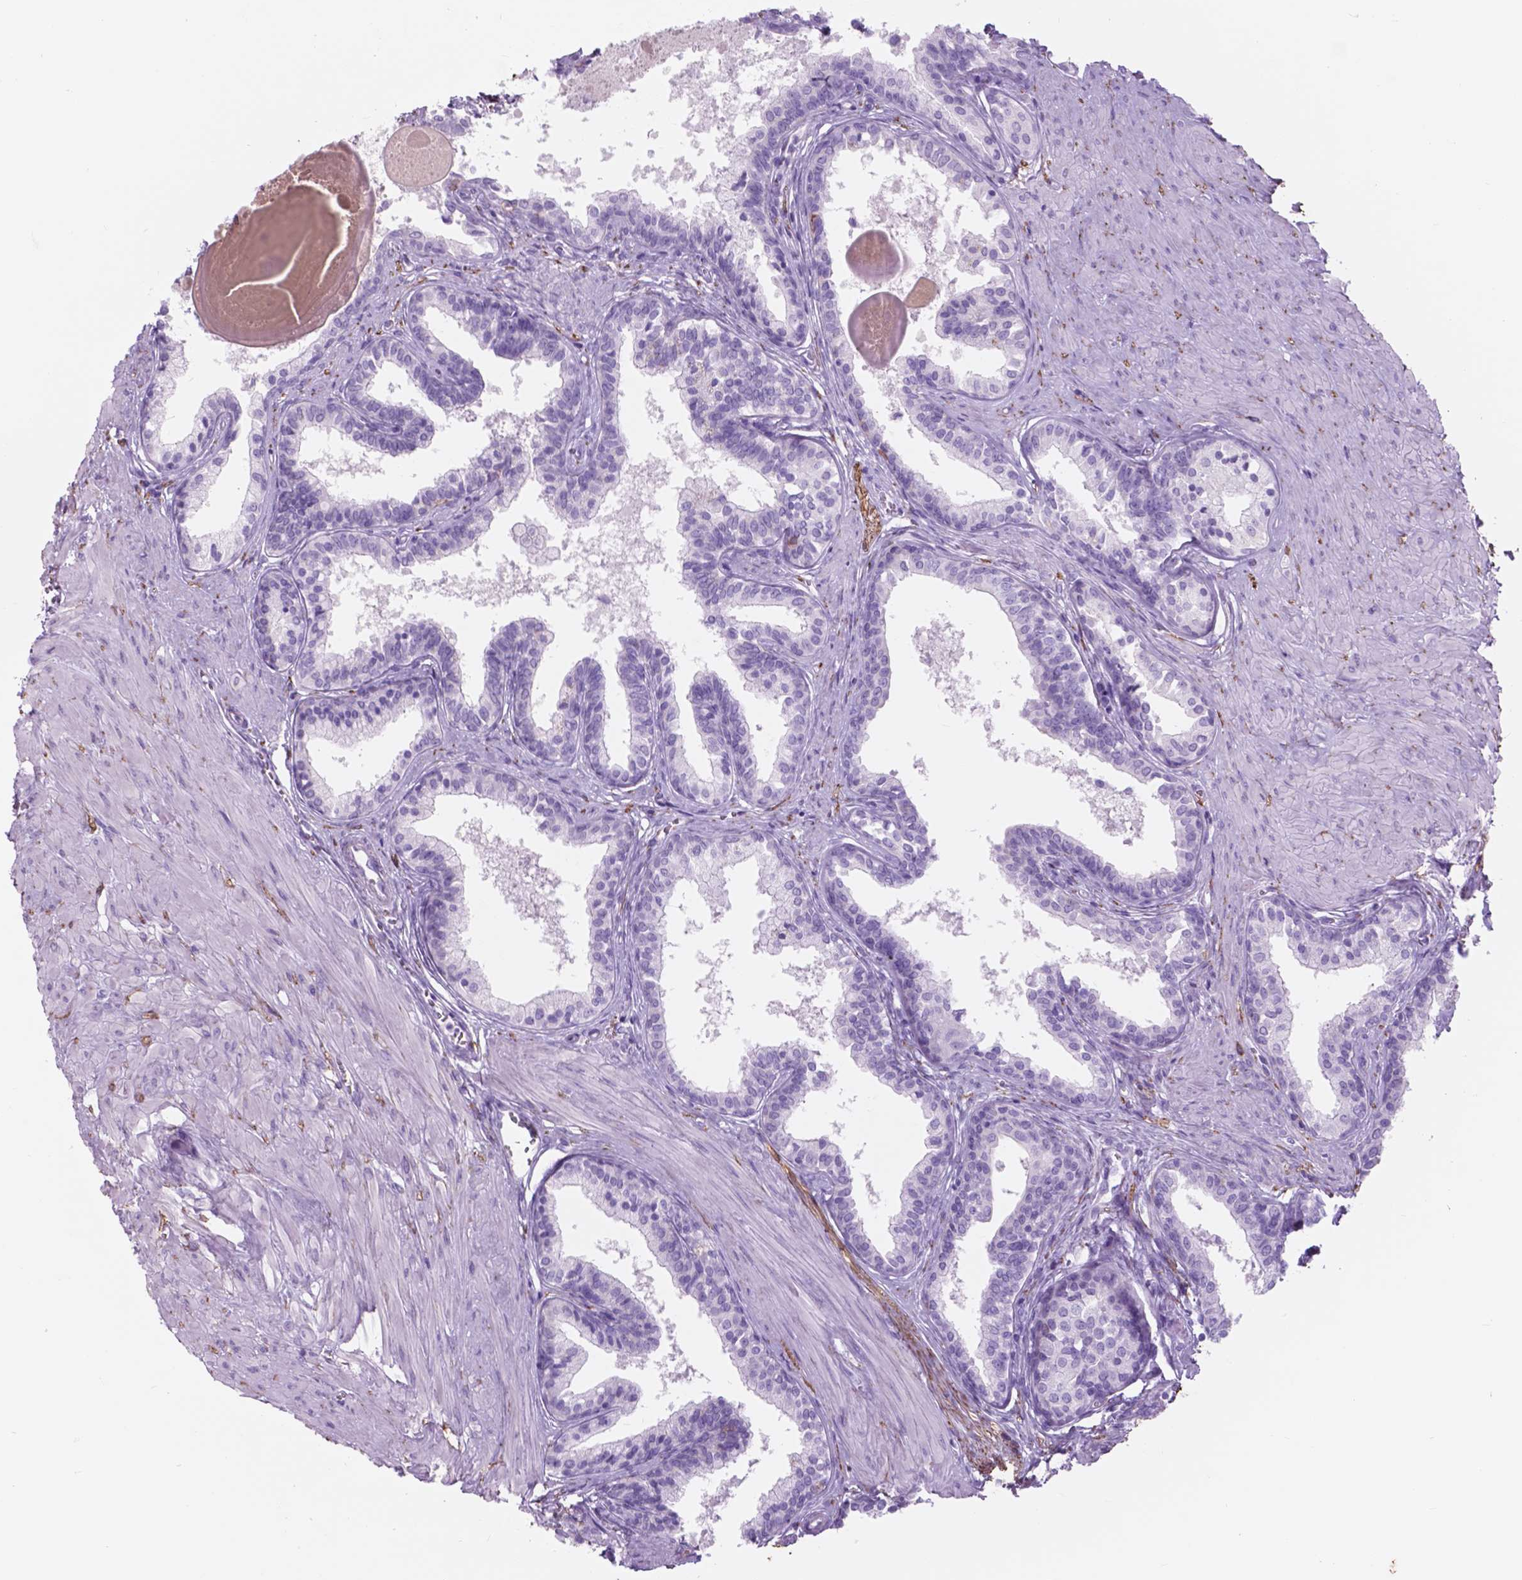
{"staining": {"intensity": "negative", "quantity": "none", "location": "none"}, "tissue": "prostate", "cell_type": "Glandular cells", "image_type": "normal", "snomed": [{"axis": "morphology", "description": "Normal tissue, NOS"}, {"axis": "topography", "description": "Prostate"}], "caption": "Immunohistochemistry (IHC) image of normal prostate stained for a protein (brown), which exhibits no positivity in glandular cells.", "gene": "FXYD2", "patient": {"sex": "male", "age": 61}}